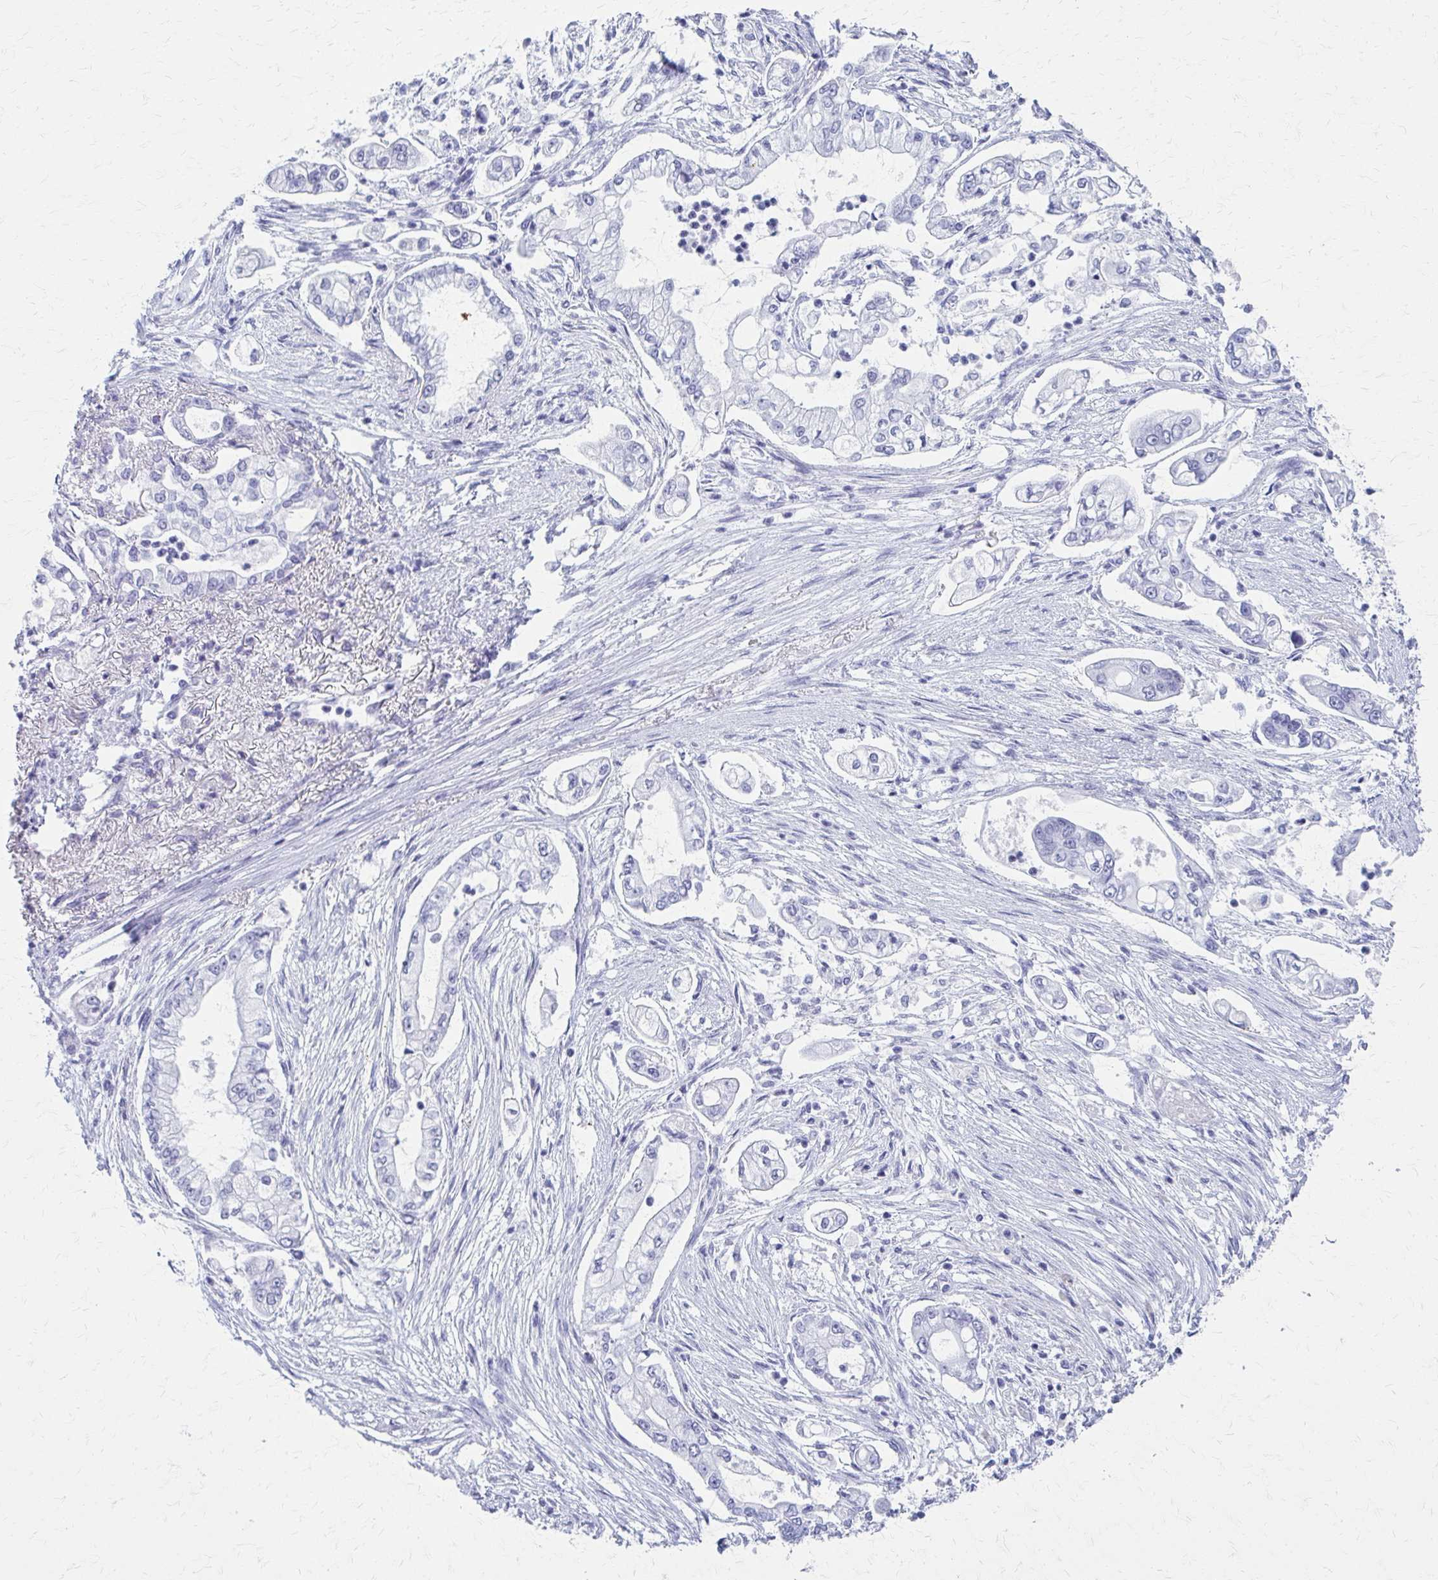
{"staining": {"intensity": "negative", "quantity": "none", "location": "none"}, "tissue": "pancreatic cancer", "cell_type": "Tumor cells", "image_type": "cancer", "snomed": [{"axis": "morphology", "description": "Adenocarcinoma, NOS"}, {"axis": "topography", "description": "Pancreas"}], "caption": "This photomicrograph is of pancreatic cancer (adenocarcinoma) stained with IHC to label a protein in brown with the nuclei are counter-stained blue. There is no staining in tumor cells.", "gene": "CELF5", "patient": {"sex": "female", "age": 69}}